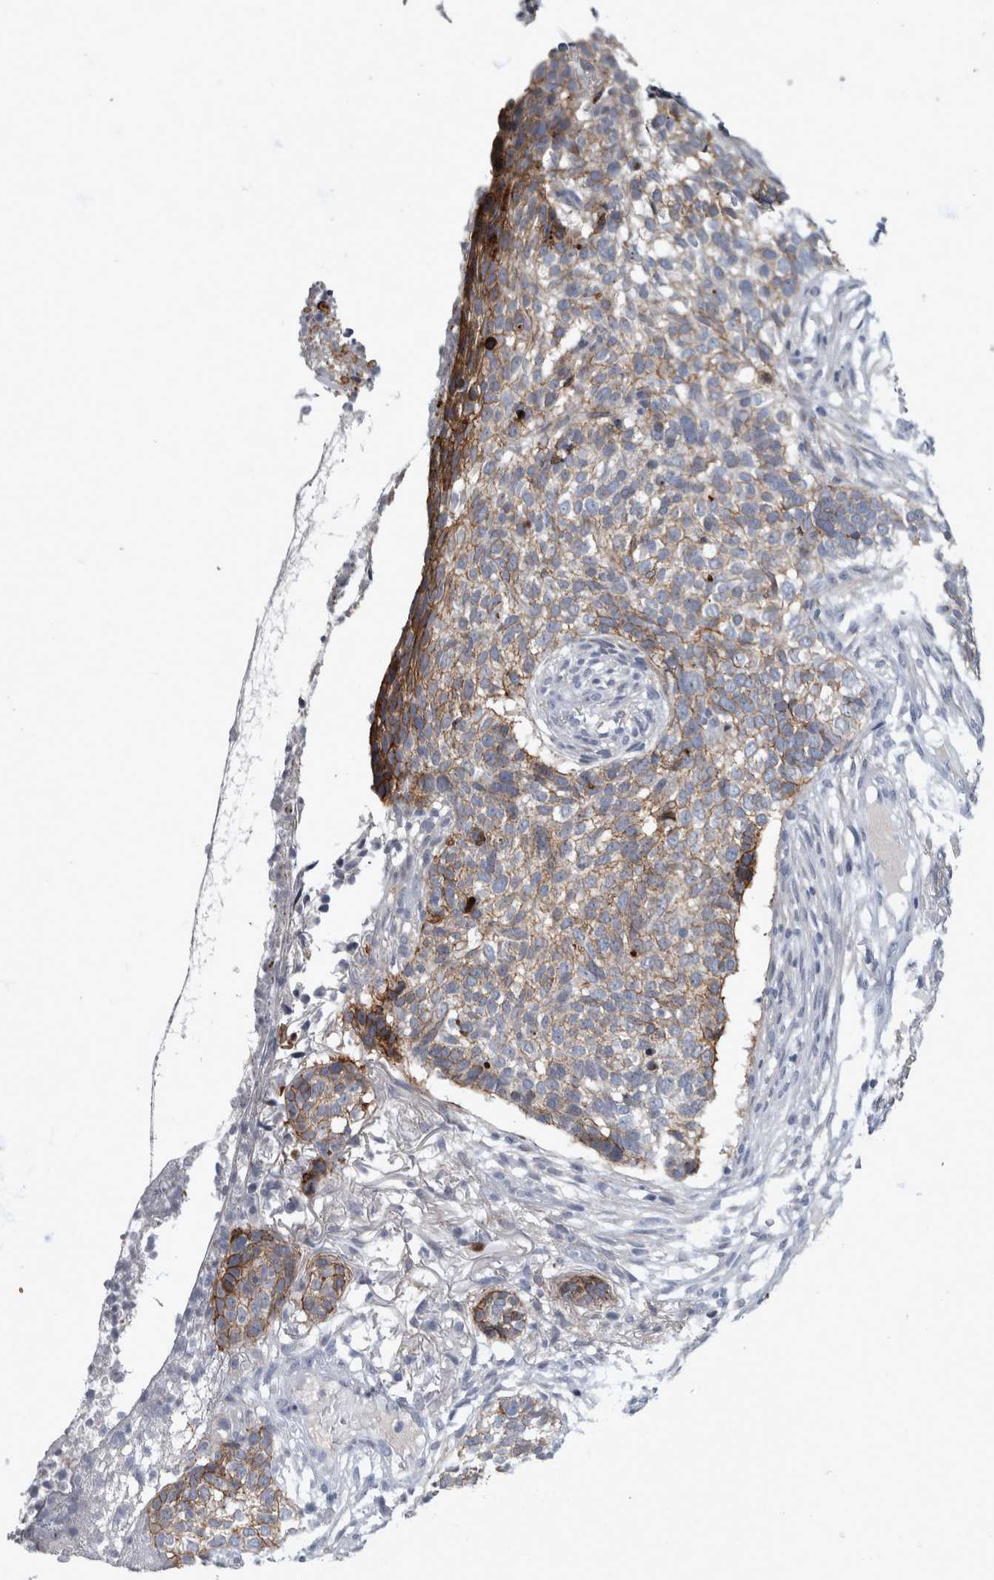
{"staining": {"intensity": "moderate", "quantity": "25%-75%", "location": "cytoplasmic/membranous"}, "tissue": "skin cancer", "cell_type": "Tumor cells", "image_type": "cancer", "snomed": [{"axis": "morphology", "description": "Basal cell carcinoma"}, {"axis": "topography", "description": "Skin"}], "caption": "There is medium levels of moderate cytoplasmic/membranous expression in tumor cells of basal cell carcinoma (skin), as demonstrated by immunohistochemical staining (brown color).", "gene": "DSG2", "patient": {"sex": "male", "age": 85}}